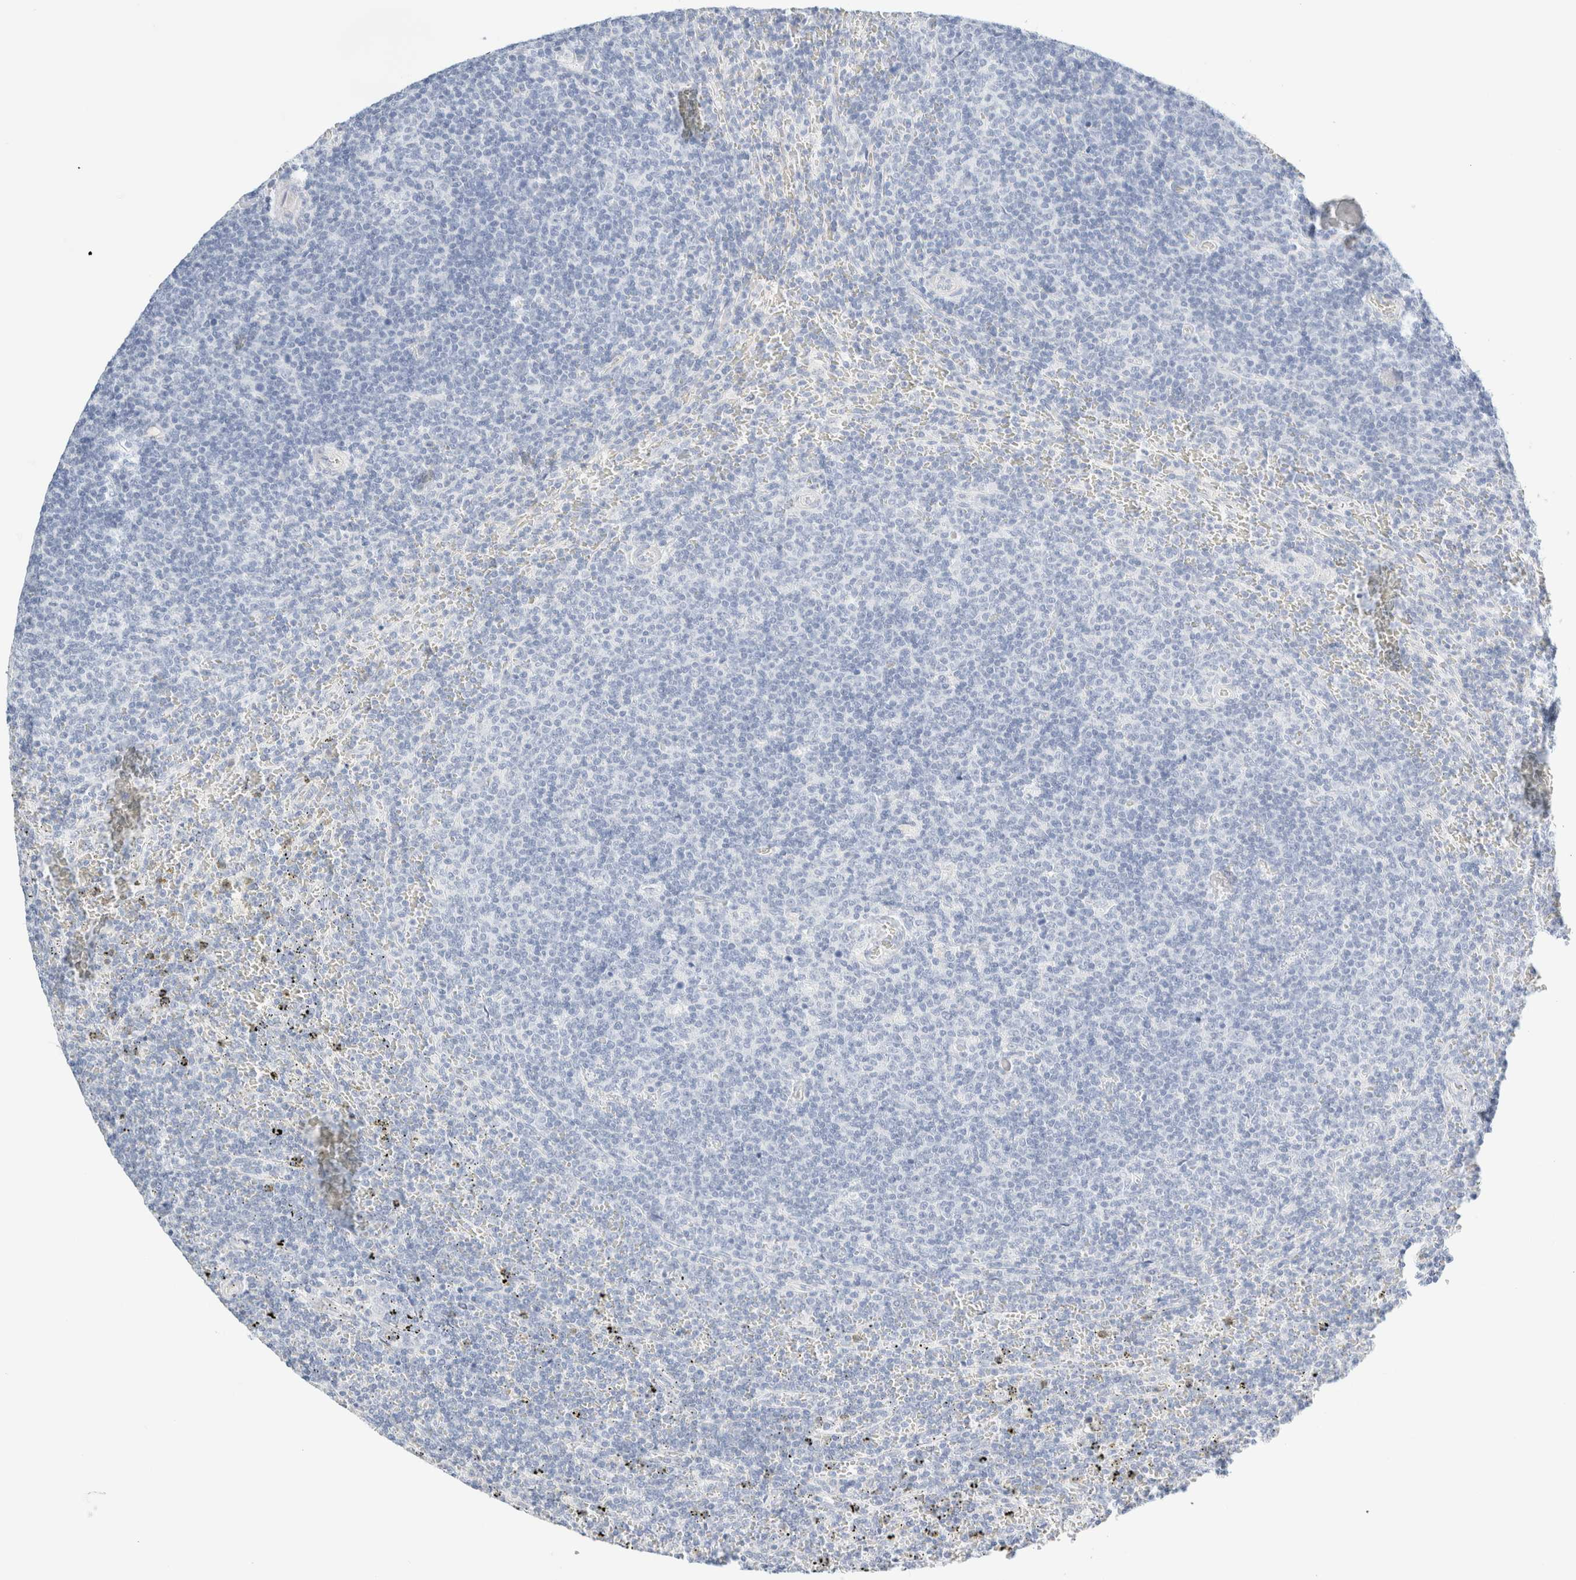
{"staining": {"intensity": "negative", "quantity": "none", "location": "none"}, "tissue": "lymphoma", "cell_type": "Tumor cells", "image_type": "cancer", "snomed": [{"axis": "morphology", "description": "Malignant lymphoma, non-Hodgkin's type, Low grade"}, {"axis": "topography", "description": "Spleen"}], "caption": "This is a photomicrograph of IHC staining of lymphoma, which shows no expression in tumor cells.", "gene": "DPYS", "patient": {"sex": "female", "age": 19}}